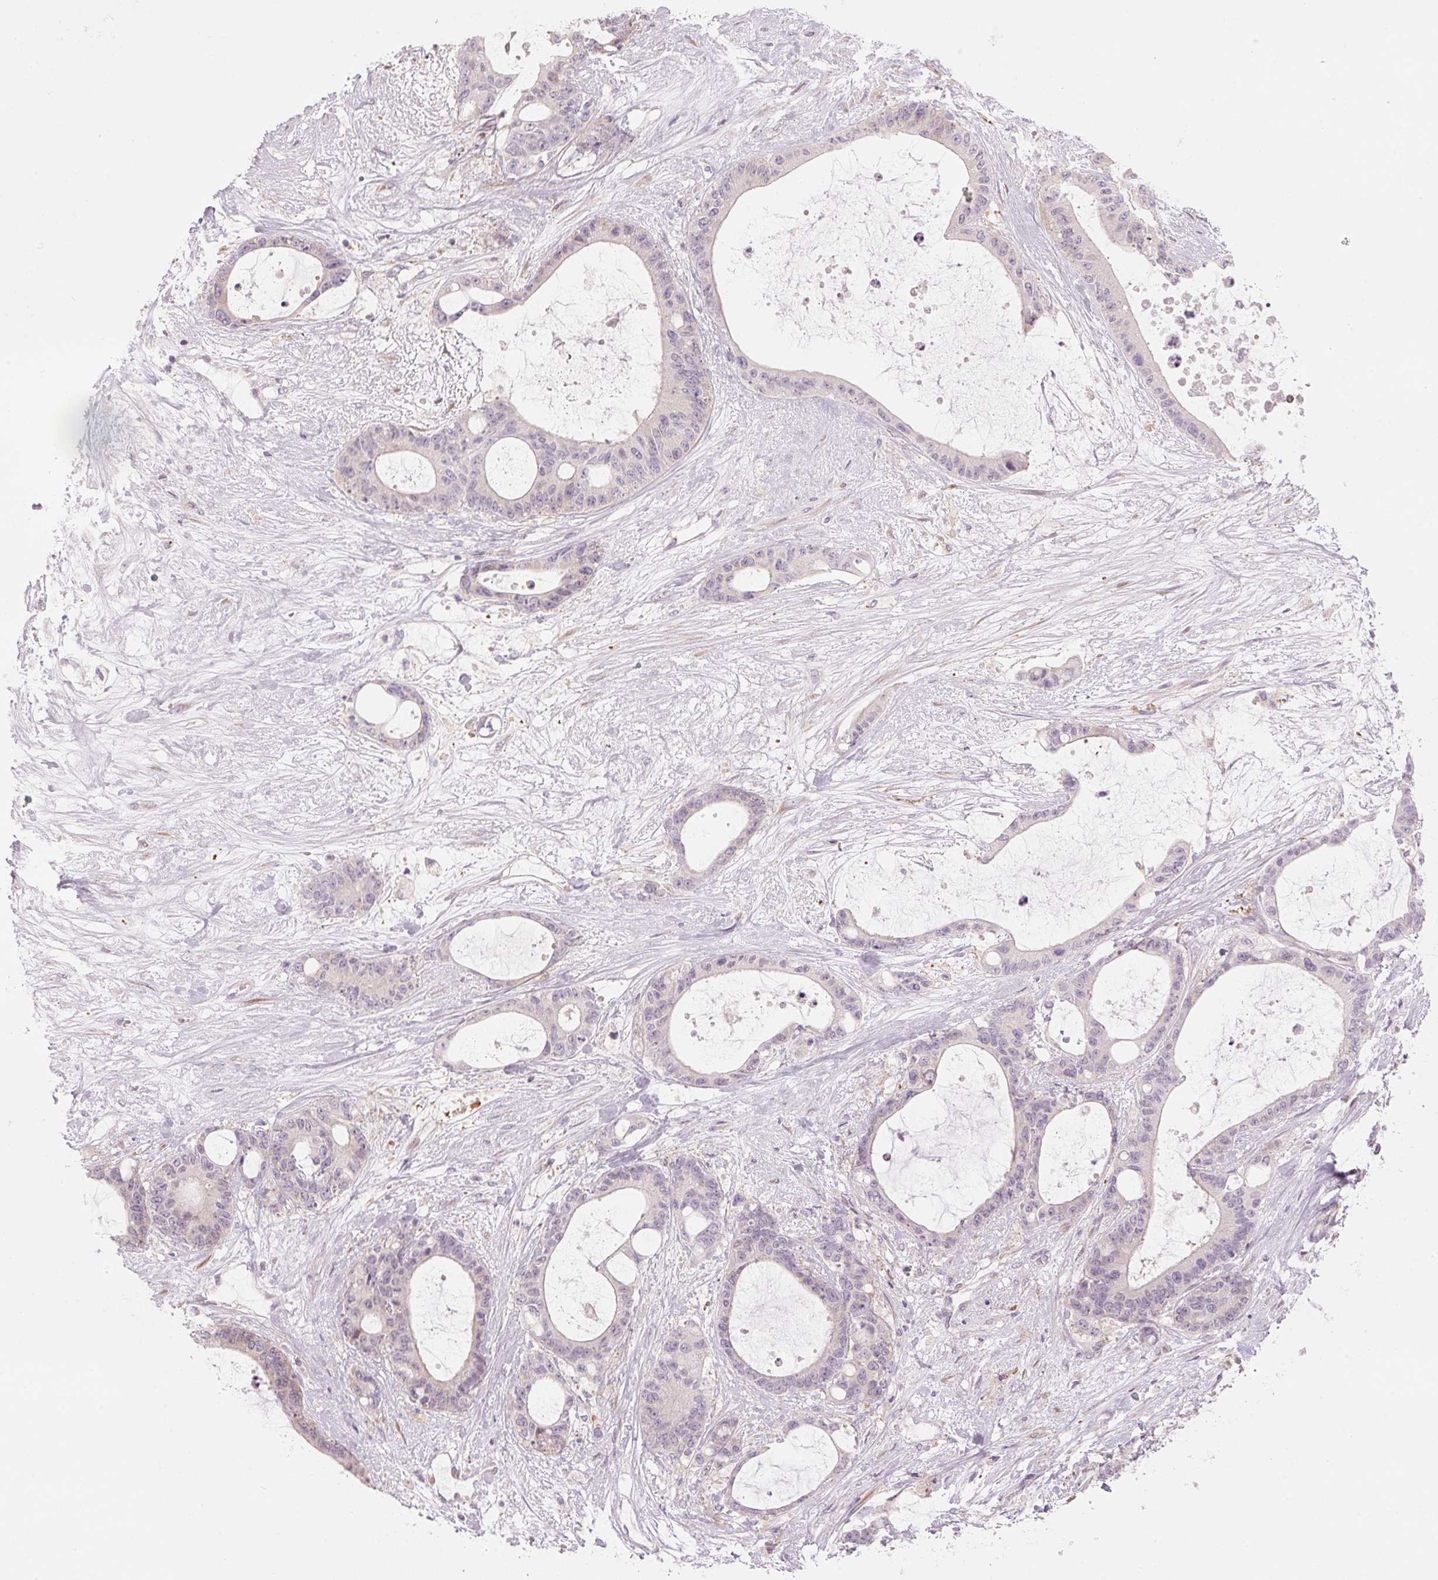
{"staining": {"intensity": "negative", "quantity": "none", "location": "none"}, "tissue": "liver cancer", "cell_type": "Tumor cells", "image_type": "cancer", "snomed": [{"axis": "morphology", "description": "Normal tissue, NOS"}, {"axis": "morphology", "description": "Cholangiocarcinoma"}, {"axis": "topography", "description": "Liver"}, {"axis": "topography", "description": "Peripheral nerve tissue"}], "caption": "Immunohistochemistry (IHC) histopathology image of neoplastic tissue: human liver cancer stained with DAB displays no significant protein expression in tumor cells. (Immunohistochemistry (IHC), brightfield microscopy, high magnification).", "gene": "GNMT", "patient": {"sex": "female", "age": 73}}